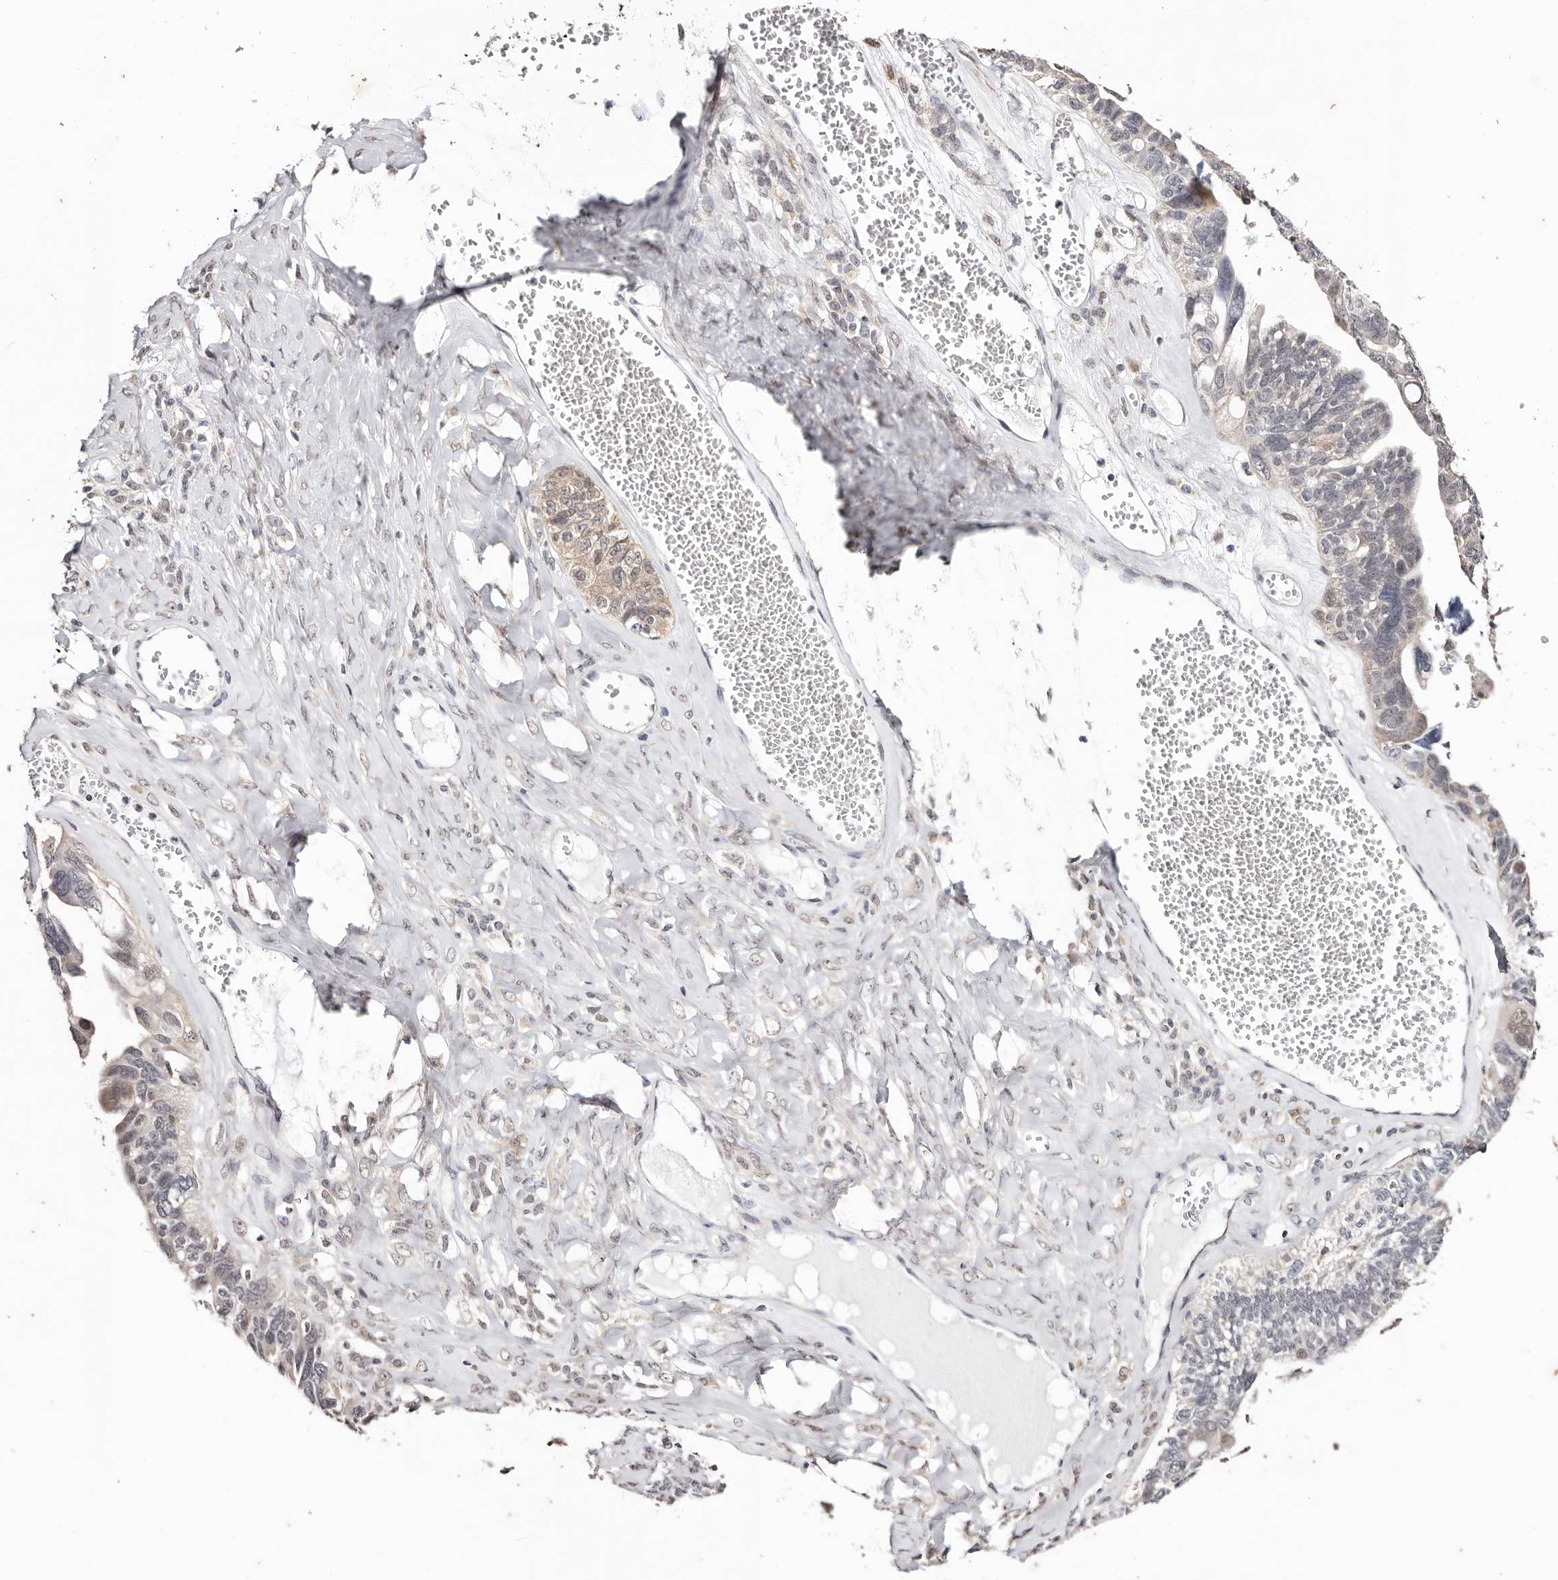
{"staining": {"intensity": "negative", "quantity": "none", "location": "none"}, "tissue": "ovarian cancer", "cell_type": "Tumor cells", "image_type": "cancer", "snomed": [{"axis": "morphology", "description": "Cystadenocarcinoma, serous, NOS"}, {"axis": "topography", "description": "Ovary"}], "caption": "Micrograph shows no protein staining in tumor cells of ovarian serous cystadenocarcinoma tissue.", "gene": "TYW3", "patient": {"sex": "female", "age": 79}}